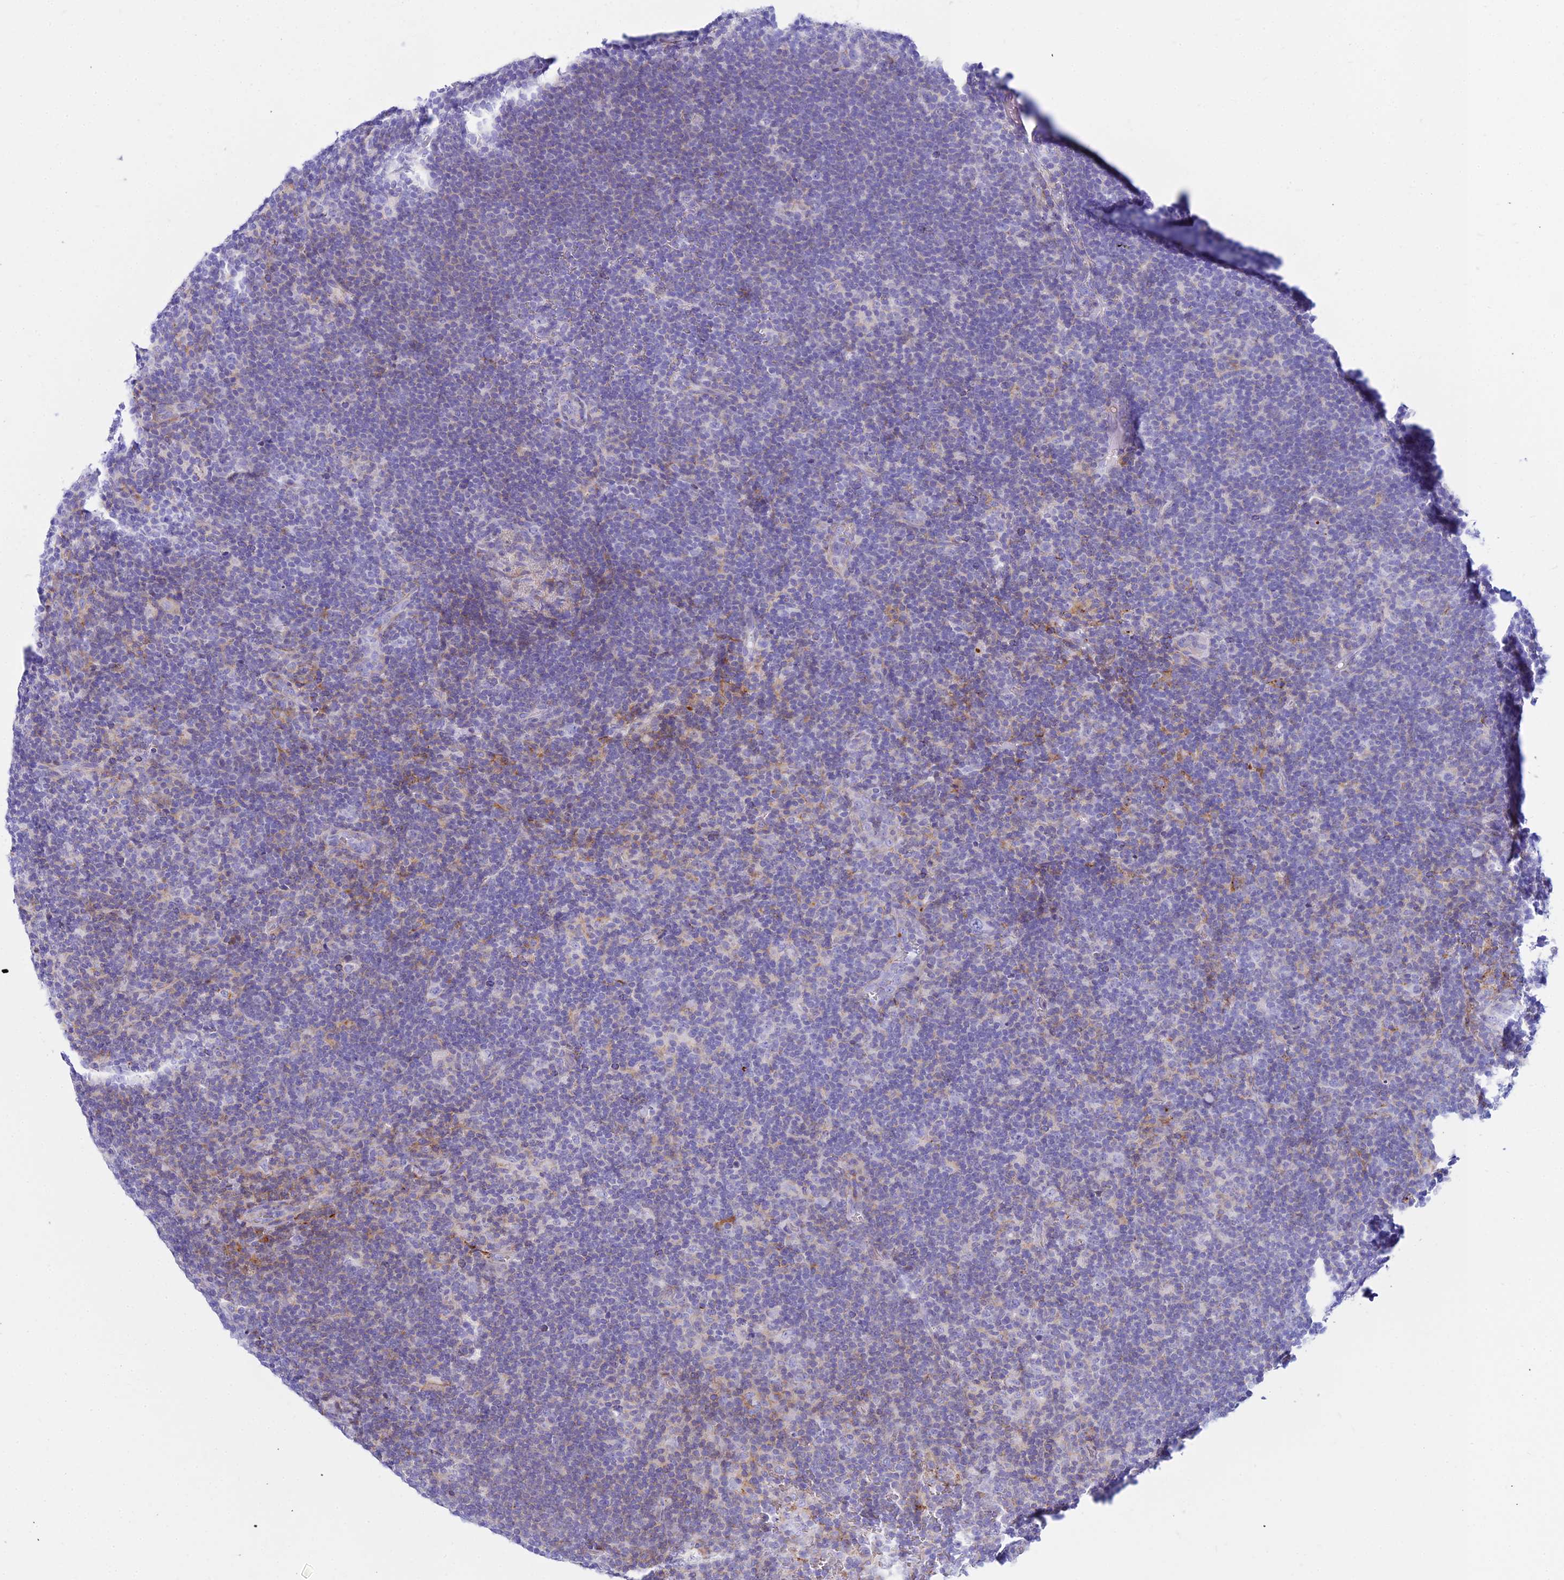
{"staining": {"intensity": "negative", "quantity": "none", "location": "none"}, "tissue": "lymphoma", "cell_type": "Tumor cells", "image_type": "cancer", "snomed": [{"axis": "morphology", "description": "Hodgkin's disease, NOS"}, {"axis": "topography", "description": "Lymph node"}], "caption": "Immunohistochemistry (IHC) histopathology image of neoplastic tissue: Hodgkin's disease stained with DAB (3,3'-diaminobenzidine) exhibits no significant protein expression in tumor cells.", "gene": "DLX1", "patient": {"sex": "female", "age": 57}}